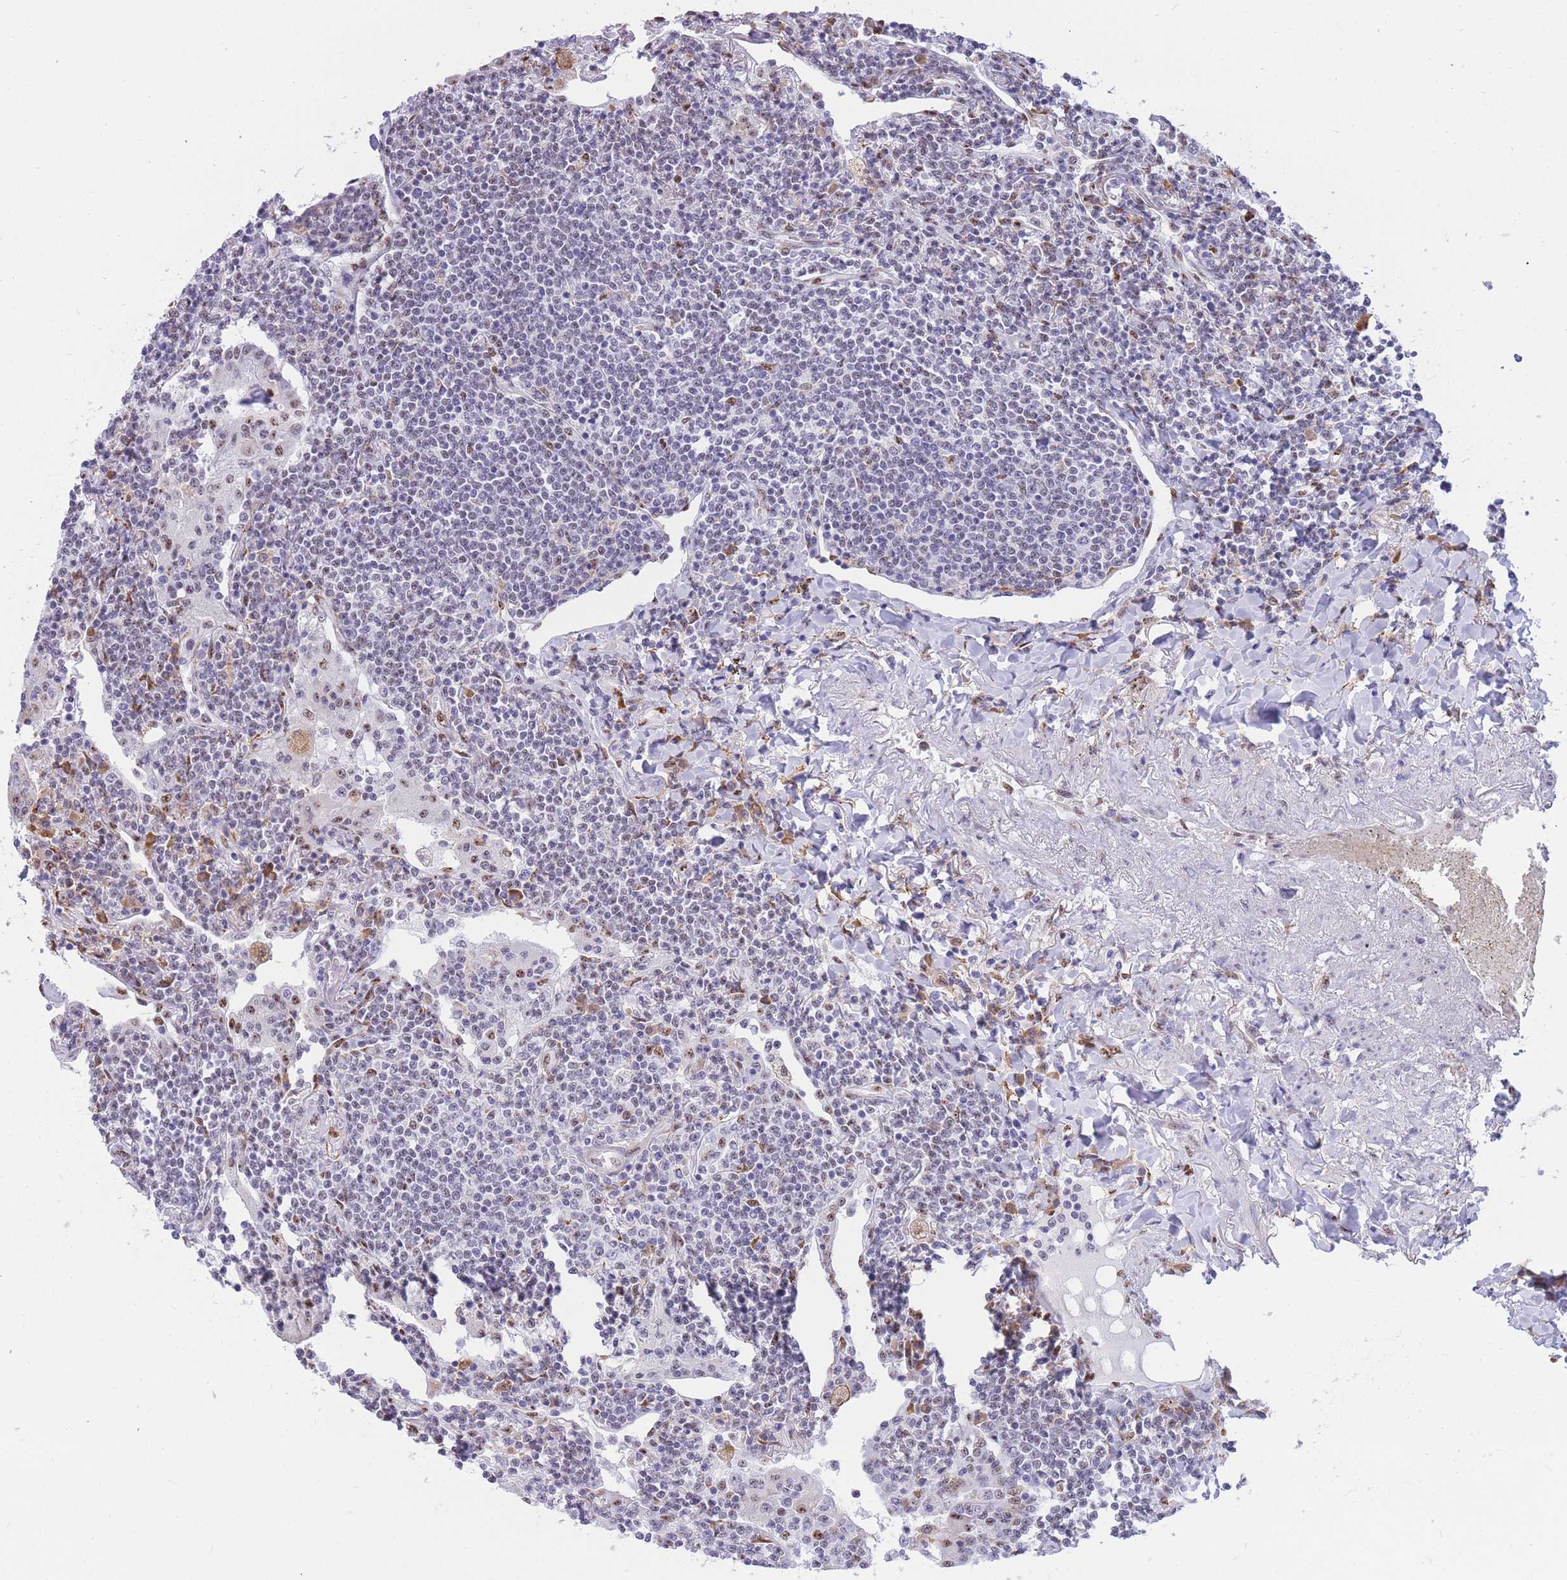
{"staining": {"intensity": "negative", "quantity": "none", "location": "none"}, "tissue": "lymphoma", "cell_type": "Tumor cells", "image_type": "cancer", "snomed": [{"axis": "morphology", "description": "Malignant lymphoma, non-Hodgkin's type, Low grade"}, {"axis": "topography", "description": "Lung"}], "caption": "Immunohistochemistry of lymphoma reveals no staining in tumor cells.", "gene": "FAM153A", "patient": {"sex": "female", "age": 71}}